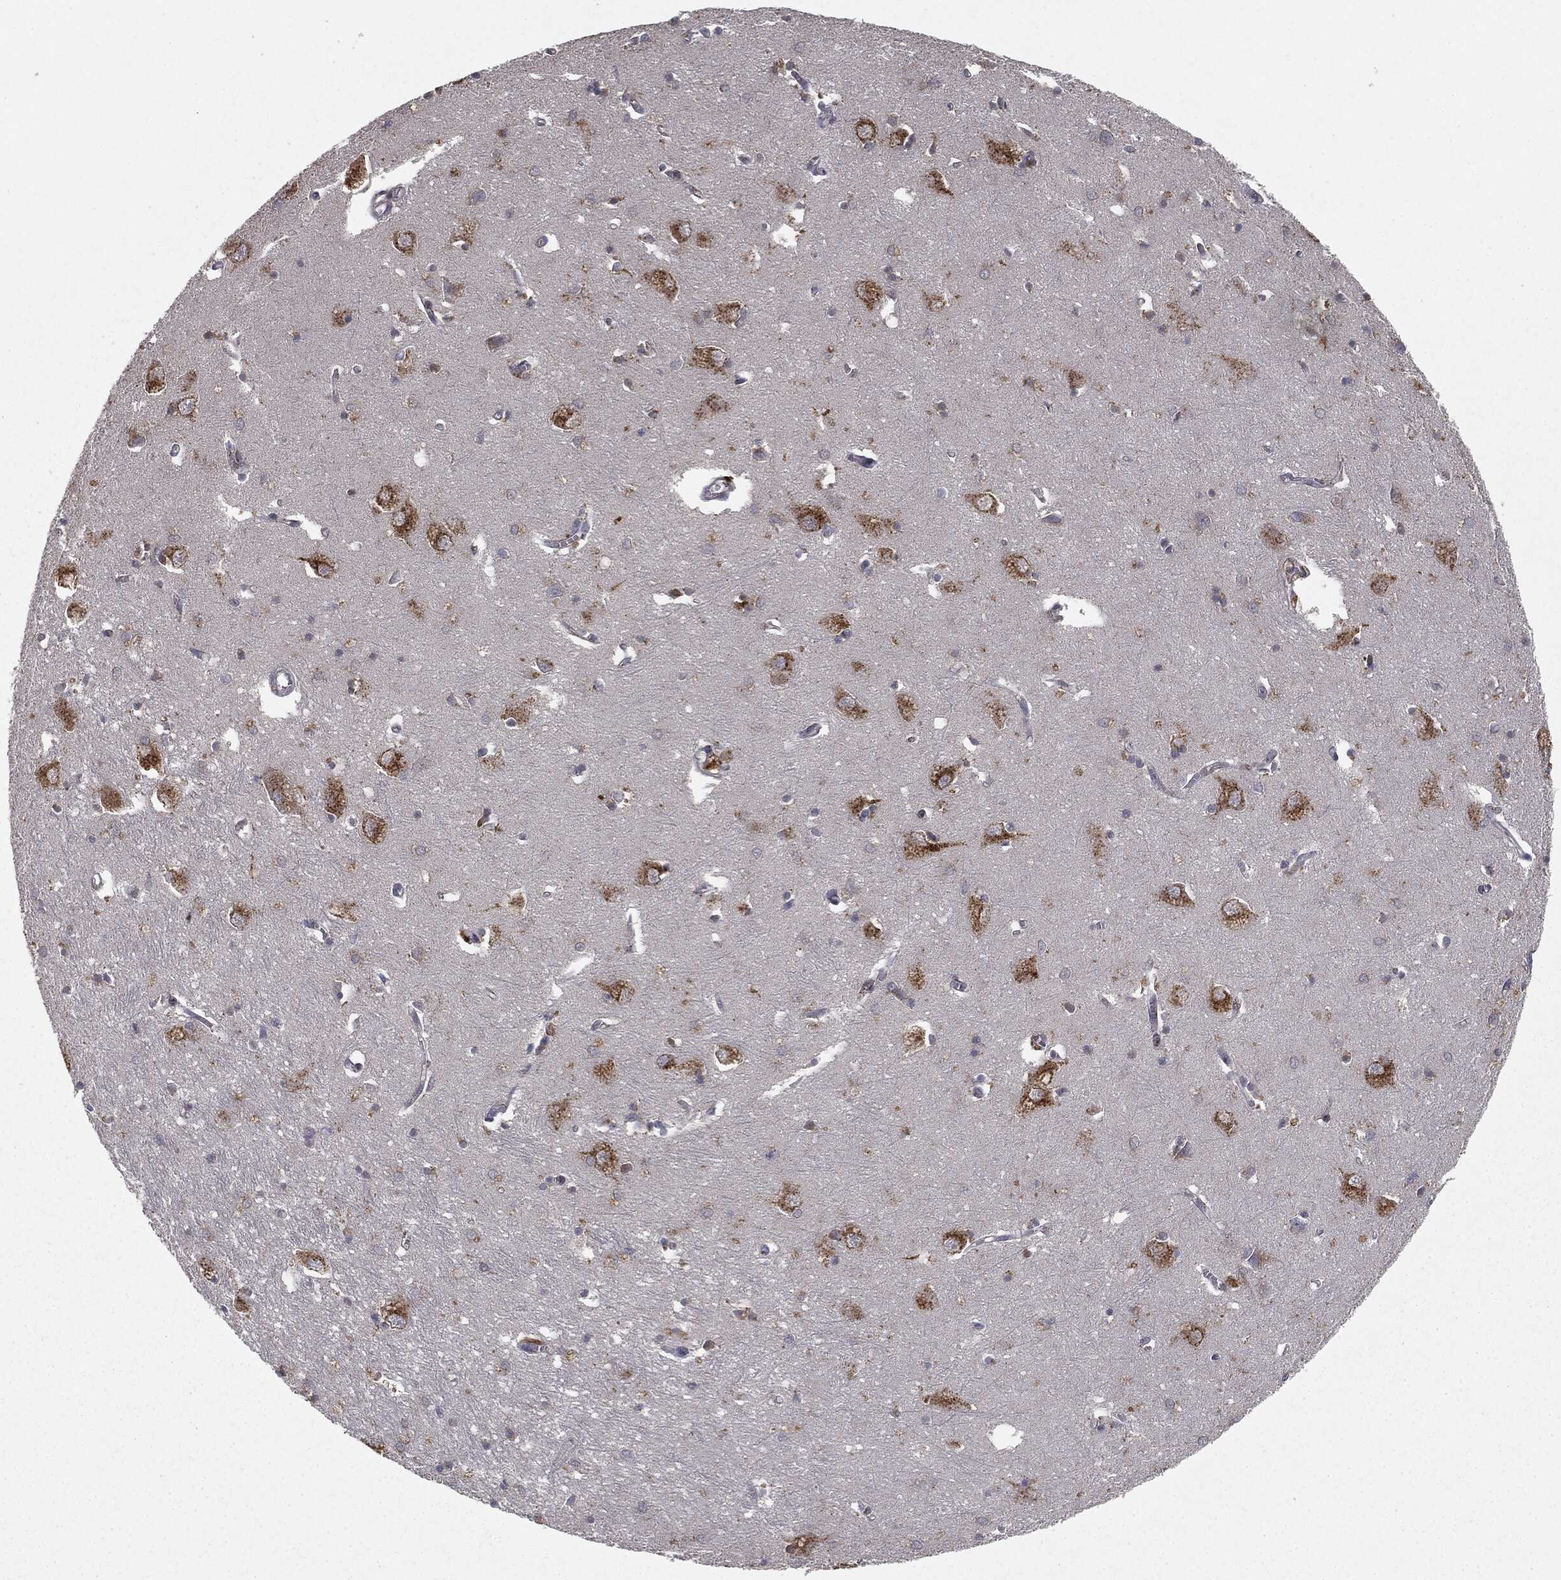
{"staining": {"intensity": "negative", "quantity": "none", "location": "none"}, "tissue": "caudate", "cell_type": "Glial cells", "image_type": "normal", "snomed": [{"axis": "morphology", "description": "Normal tissue, NOS"}, {"axis": "topography", "description": "Lateral ventricle wall"}], "caption": "This is an immunohistochemistry (IHC) histopathology image of normal caudate. There is no staining in glial cells.", "gene": "CTSA", "patient": {"sex": "male", "age": 54}}